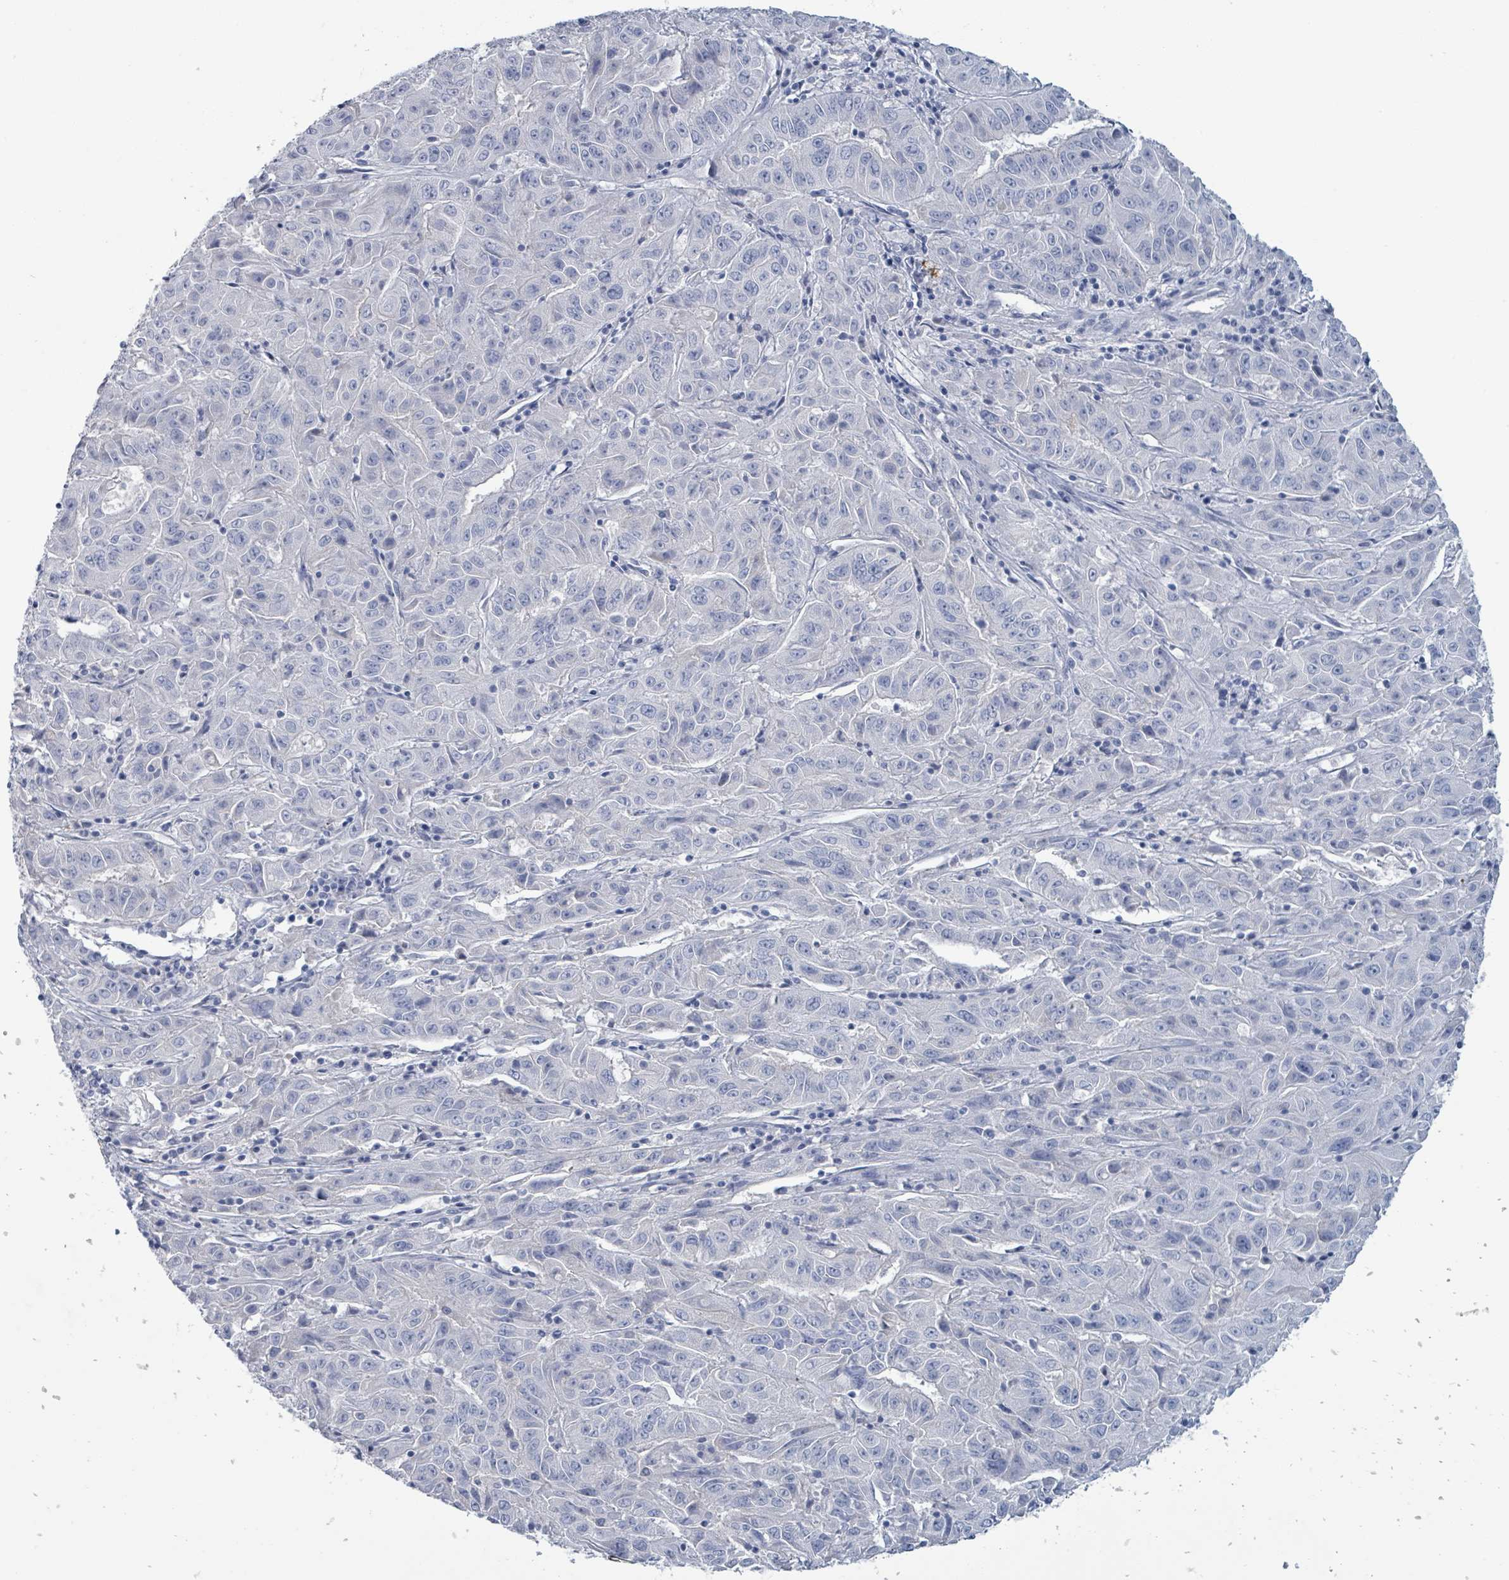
{"staining": {"intensity": "negative", "quantity": "none", "location": "none"}, "tissue": "pancreatic cancer", "cell_type": "Tumor cells", "image_type": "cancer", "snomed": [{"axis": "morphology", "description": "Adenocarcinoma, NOS"}, {"axis": "topography", "description": "Pancreas"}], "caption": "Photomicrograph shows no protein positivity in tumor cells of pancreatic cancer tissue. (IHC, brightfield microscopy, high magnification).", "gene": "VPS13D", "patient": {"sex": "male", "age": 63}}